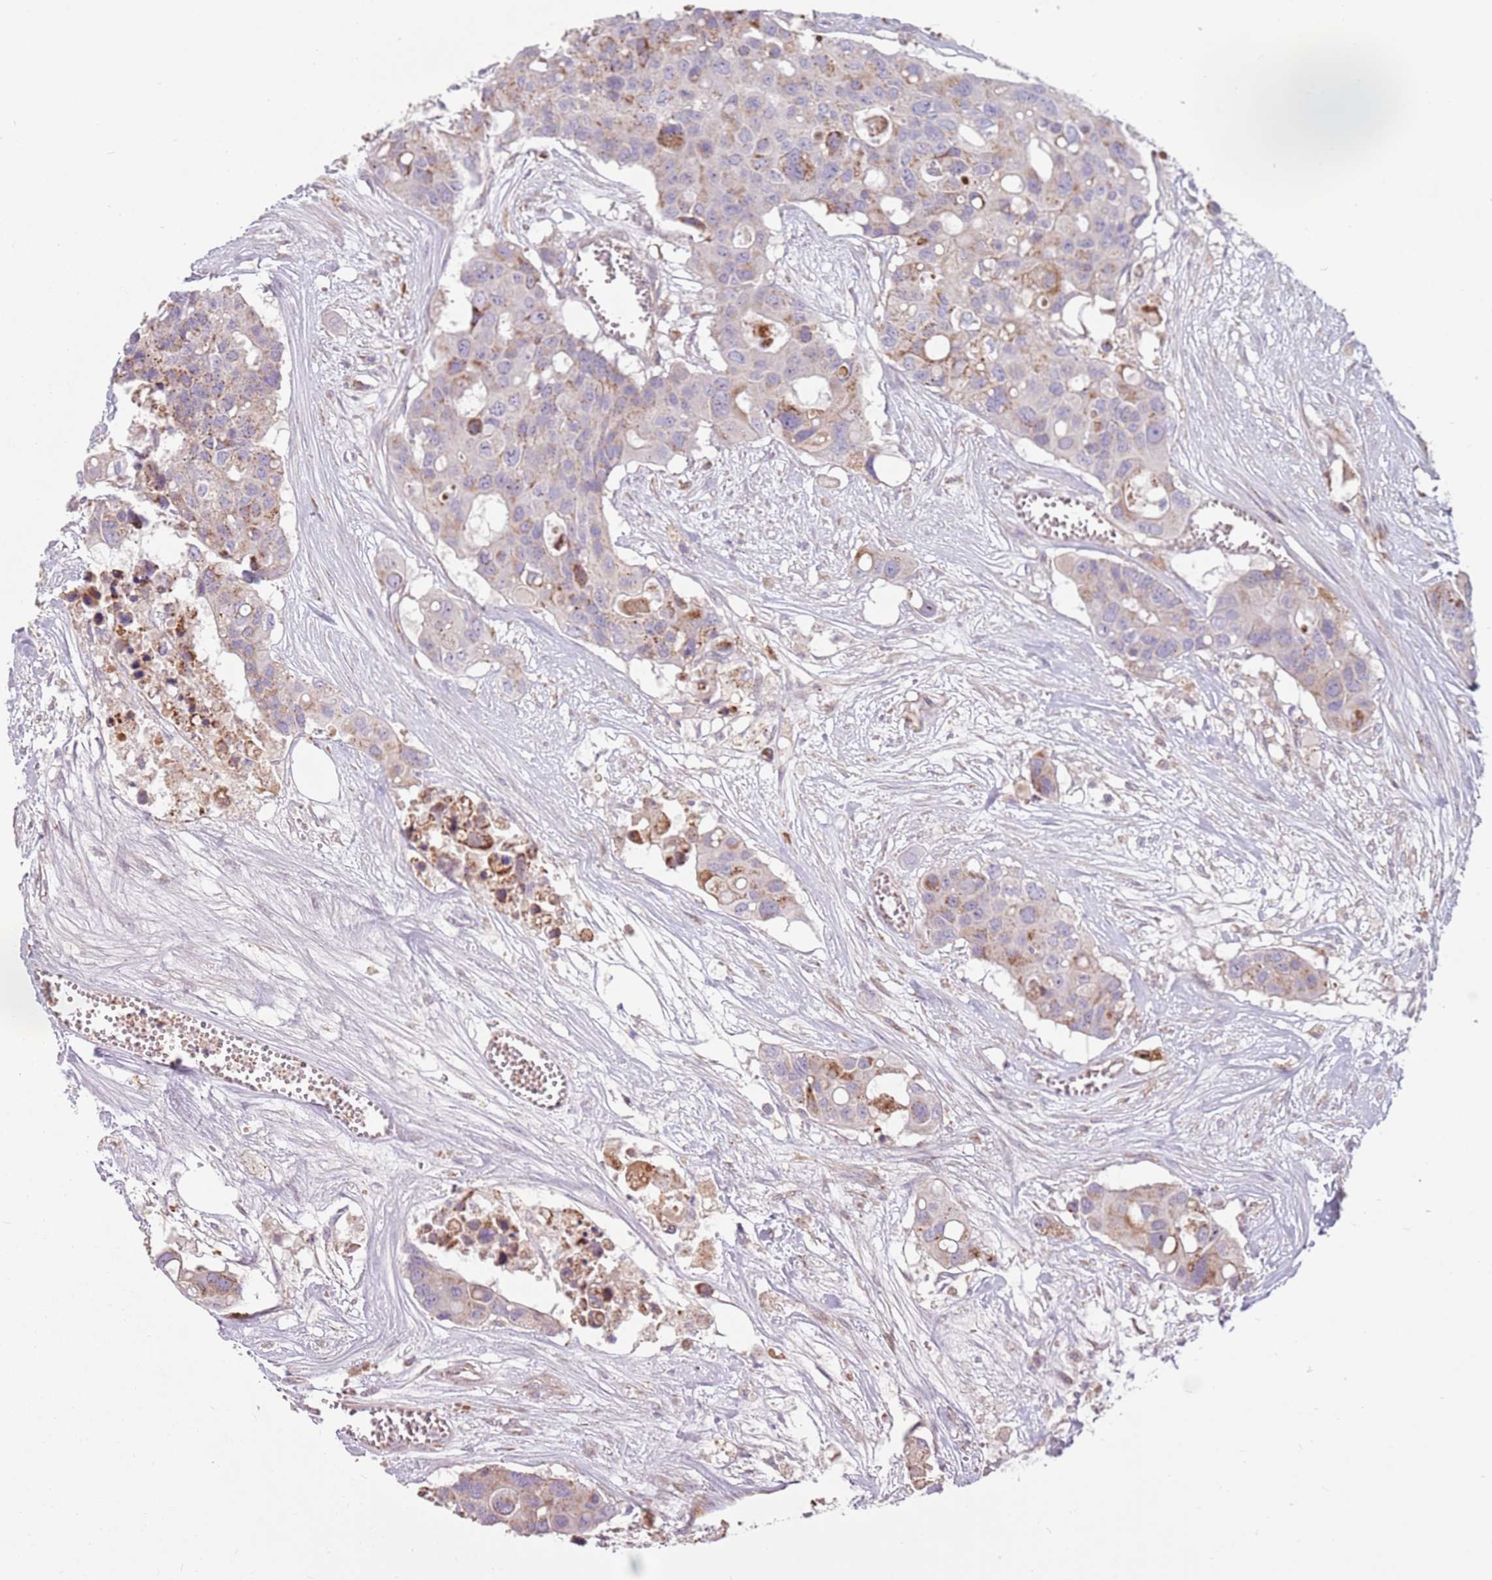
{"staining": {"intensity": "moderate", "quantity": "25%-75%", "location": "cytoplasmic/membranous"}, "tissue": "colorectal cancer", "cell_type": "Tumor cells", "image_type": "cancer", "snomed": [{"axis": "morphology", "description": "Adenocarcinoma, NOS"}, {"axis": "topography", "description": "Colon"}], "caption": "DAB (3,3'-diaminobenzidine) immunohistochemical staining of colorectal cancer exhibits moderate cytoplasmic/membranous protein expression in about 25%-75% of tumor cells. (IHC, brightfield microscopy, high magnification).", "gene": "ZNF530", "patient": {"sex": "male", "age": 77}}